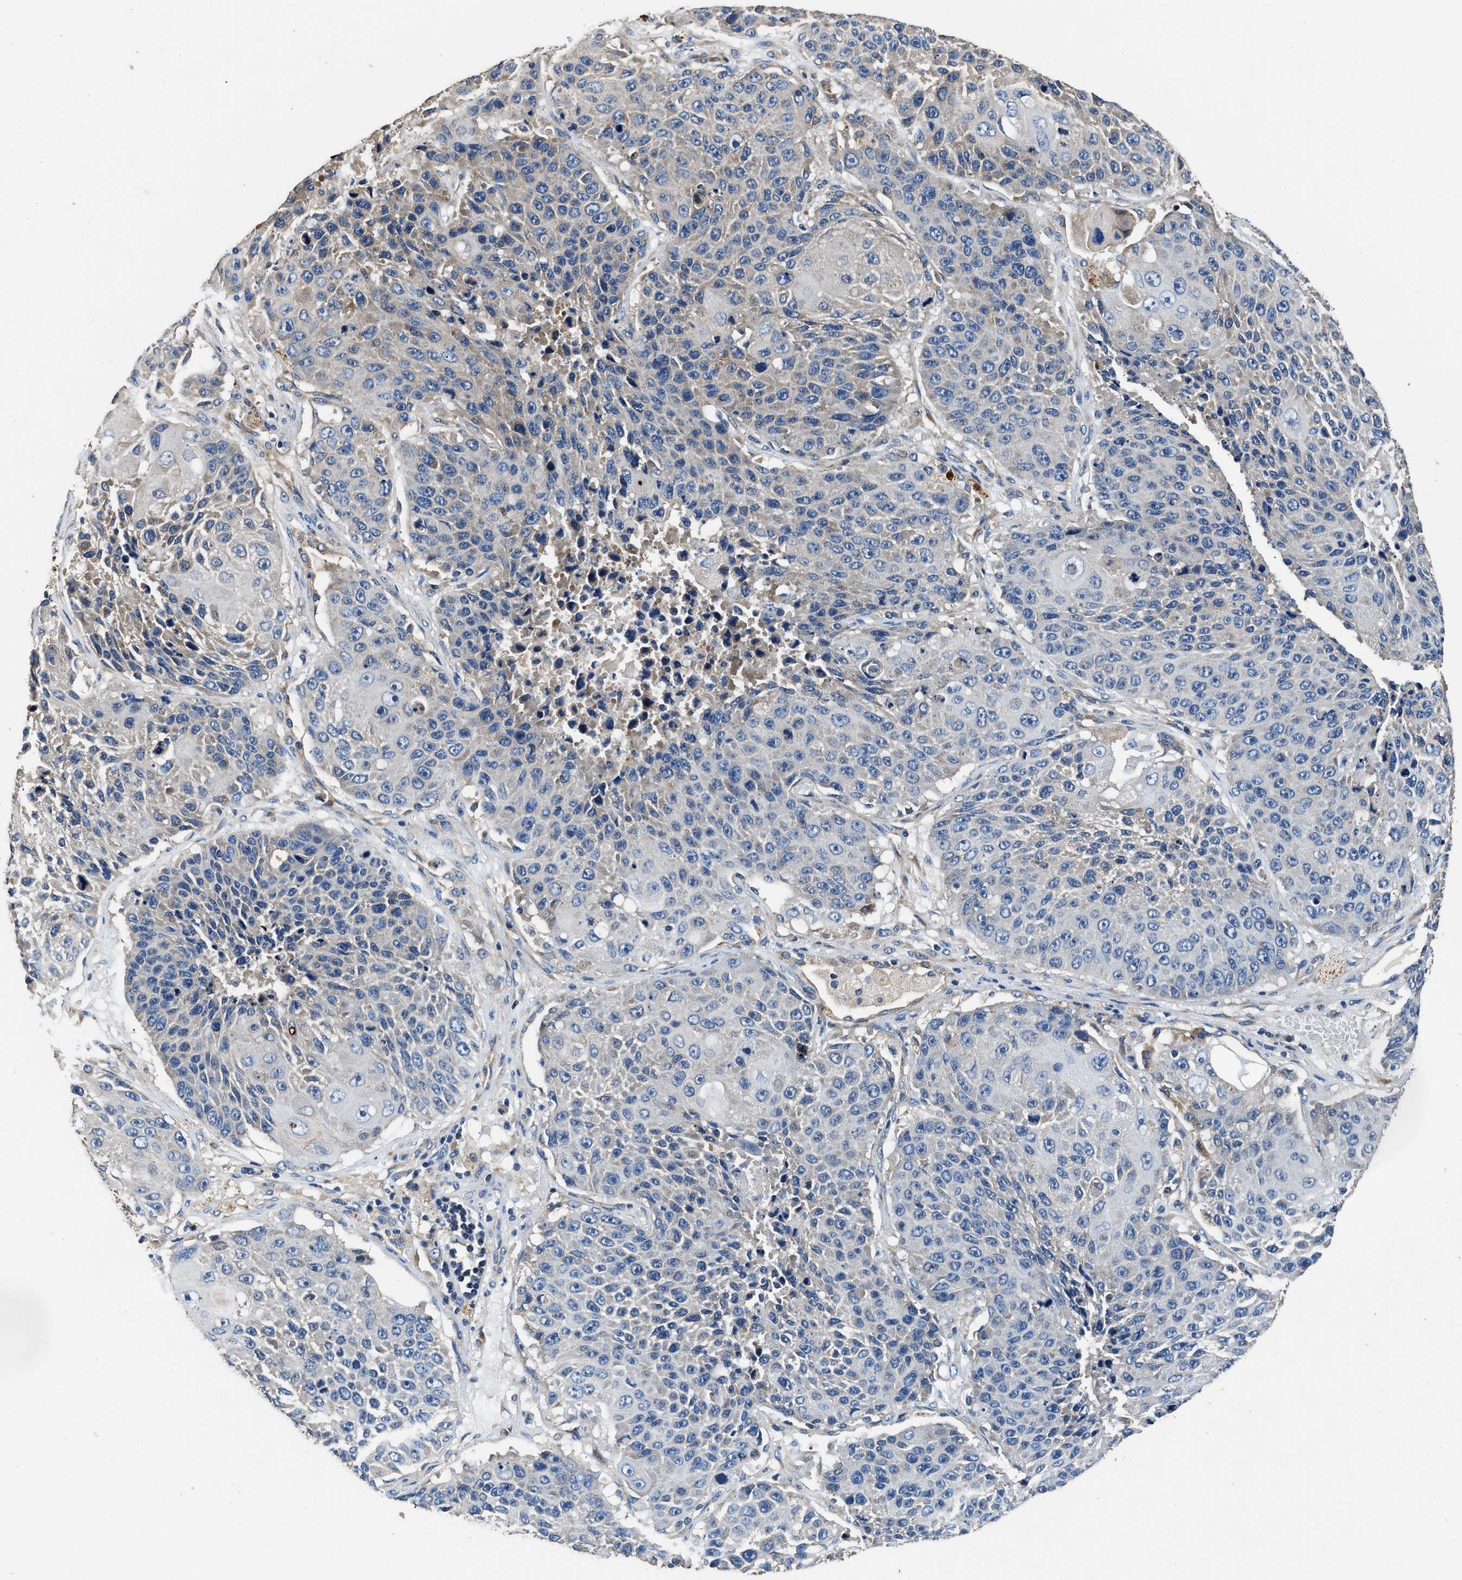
{"staining": {"intensity": "negative", "quantity": "none", "location": "none"}, "tissue": "lung cancer", "cell_type": "Tumor cells", "image_type": "cancer", "snomed": [{"axis": "morphology", "description": "Squamous cell carcinoma, NOS"}, {"axis": "topography", "description": "Lung"}], "caption": "Tumor cells are negative for brown protein staining in lung cancer.", "gene": "DHRS7B", "patient": {"sex": "male", "age": 61}}